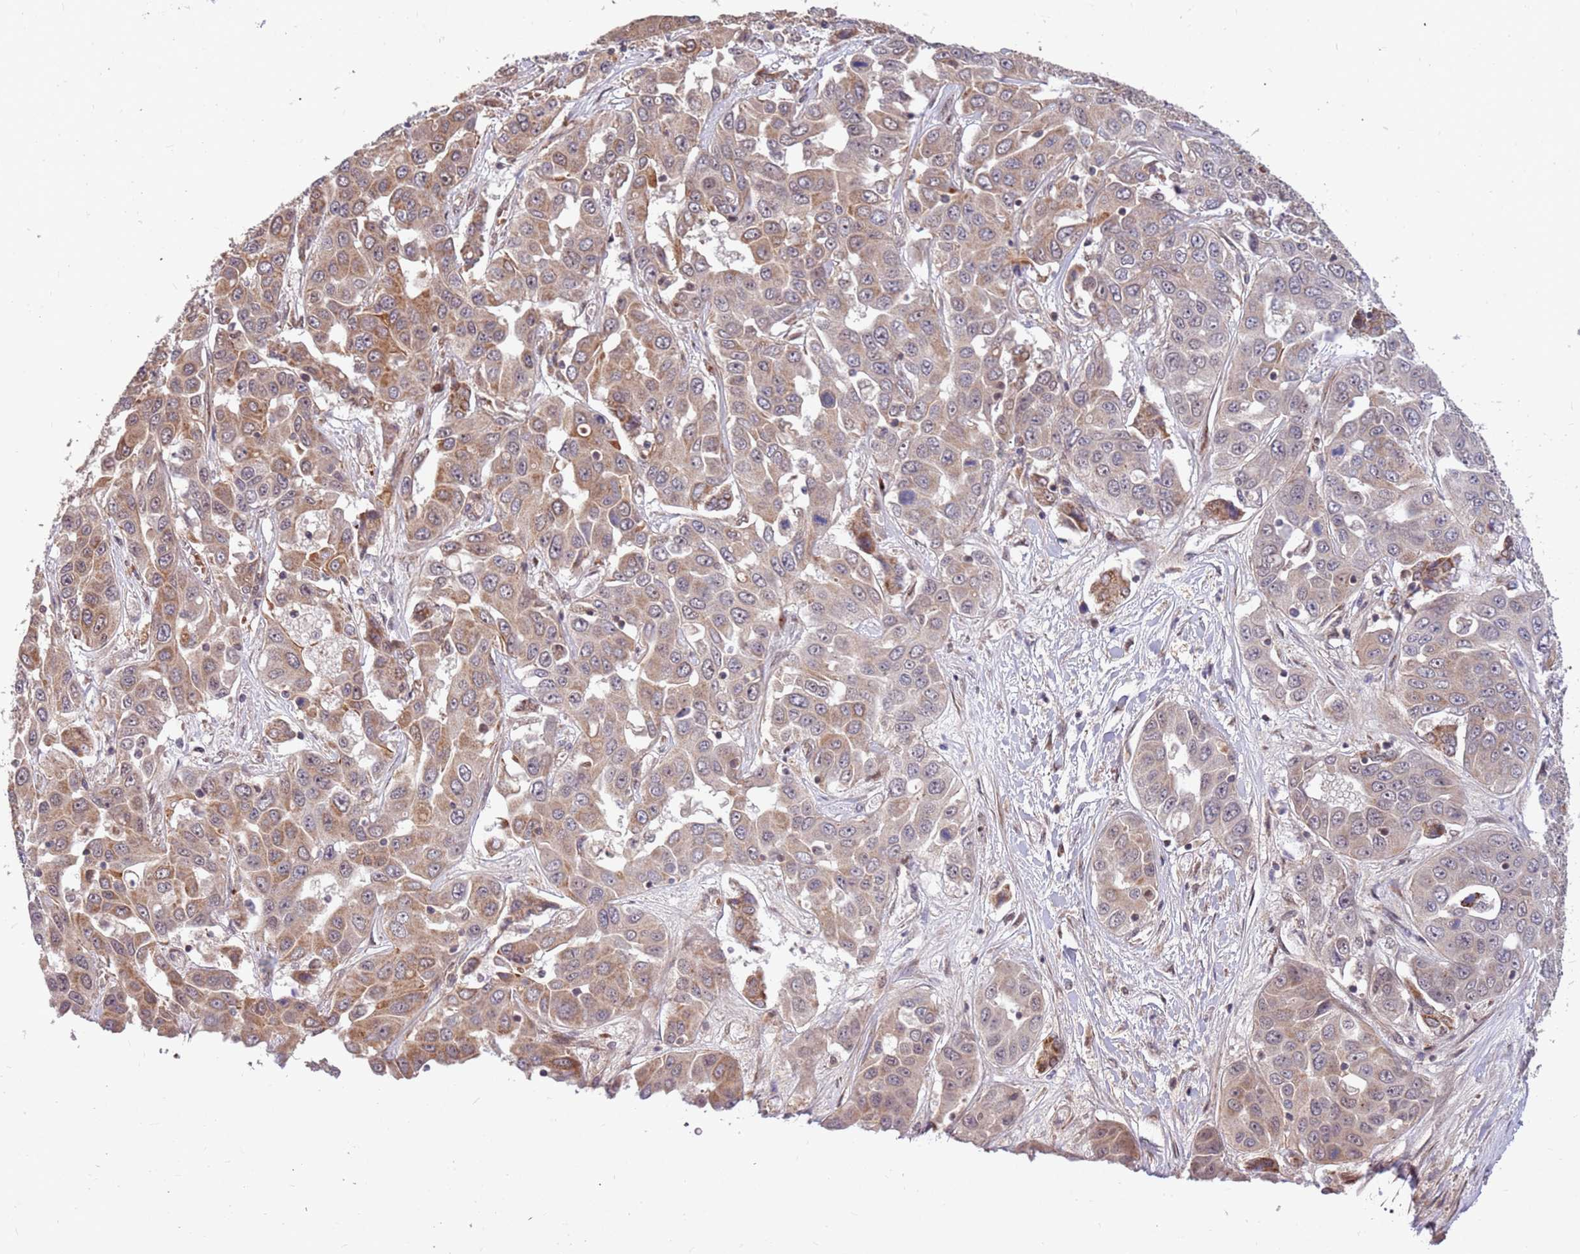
{"staining": {"intensity": "moderate", "quantity": "25%-75%", "location": "cytoplasmic/membranous"}, "tissue": "liver cancer", "cell_type": "Tumor cells", "image_type": "cancer", "snomed": [{"axis": "morphology", "description": "Cholangiocarcinoma"}, {"axis": "topography", "description": "Liver"}], "caption": "Protein analysis of liver cholangiocarcinoma tissue exhibits moderate cytoplasmic/membranous expression in approximately 25%-75% of tumor cells.", "gene": "HAUS3", "patient": {"sex": "female", "age": 52}}